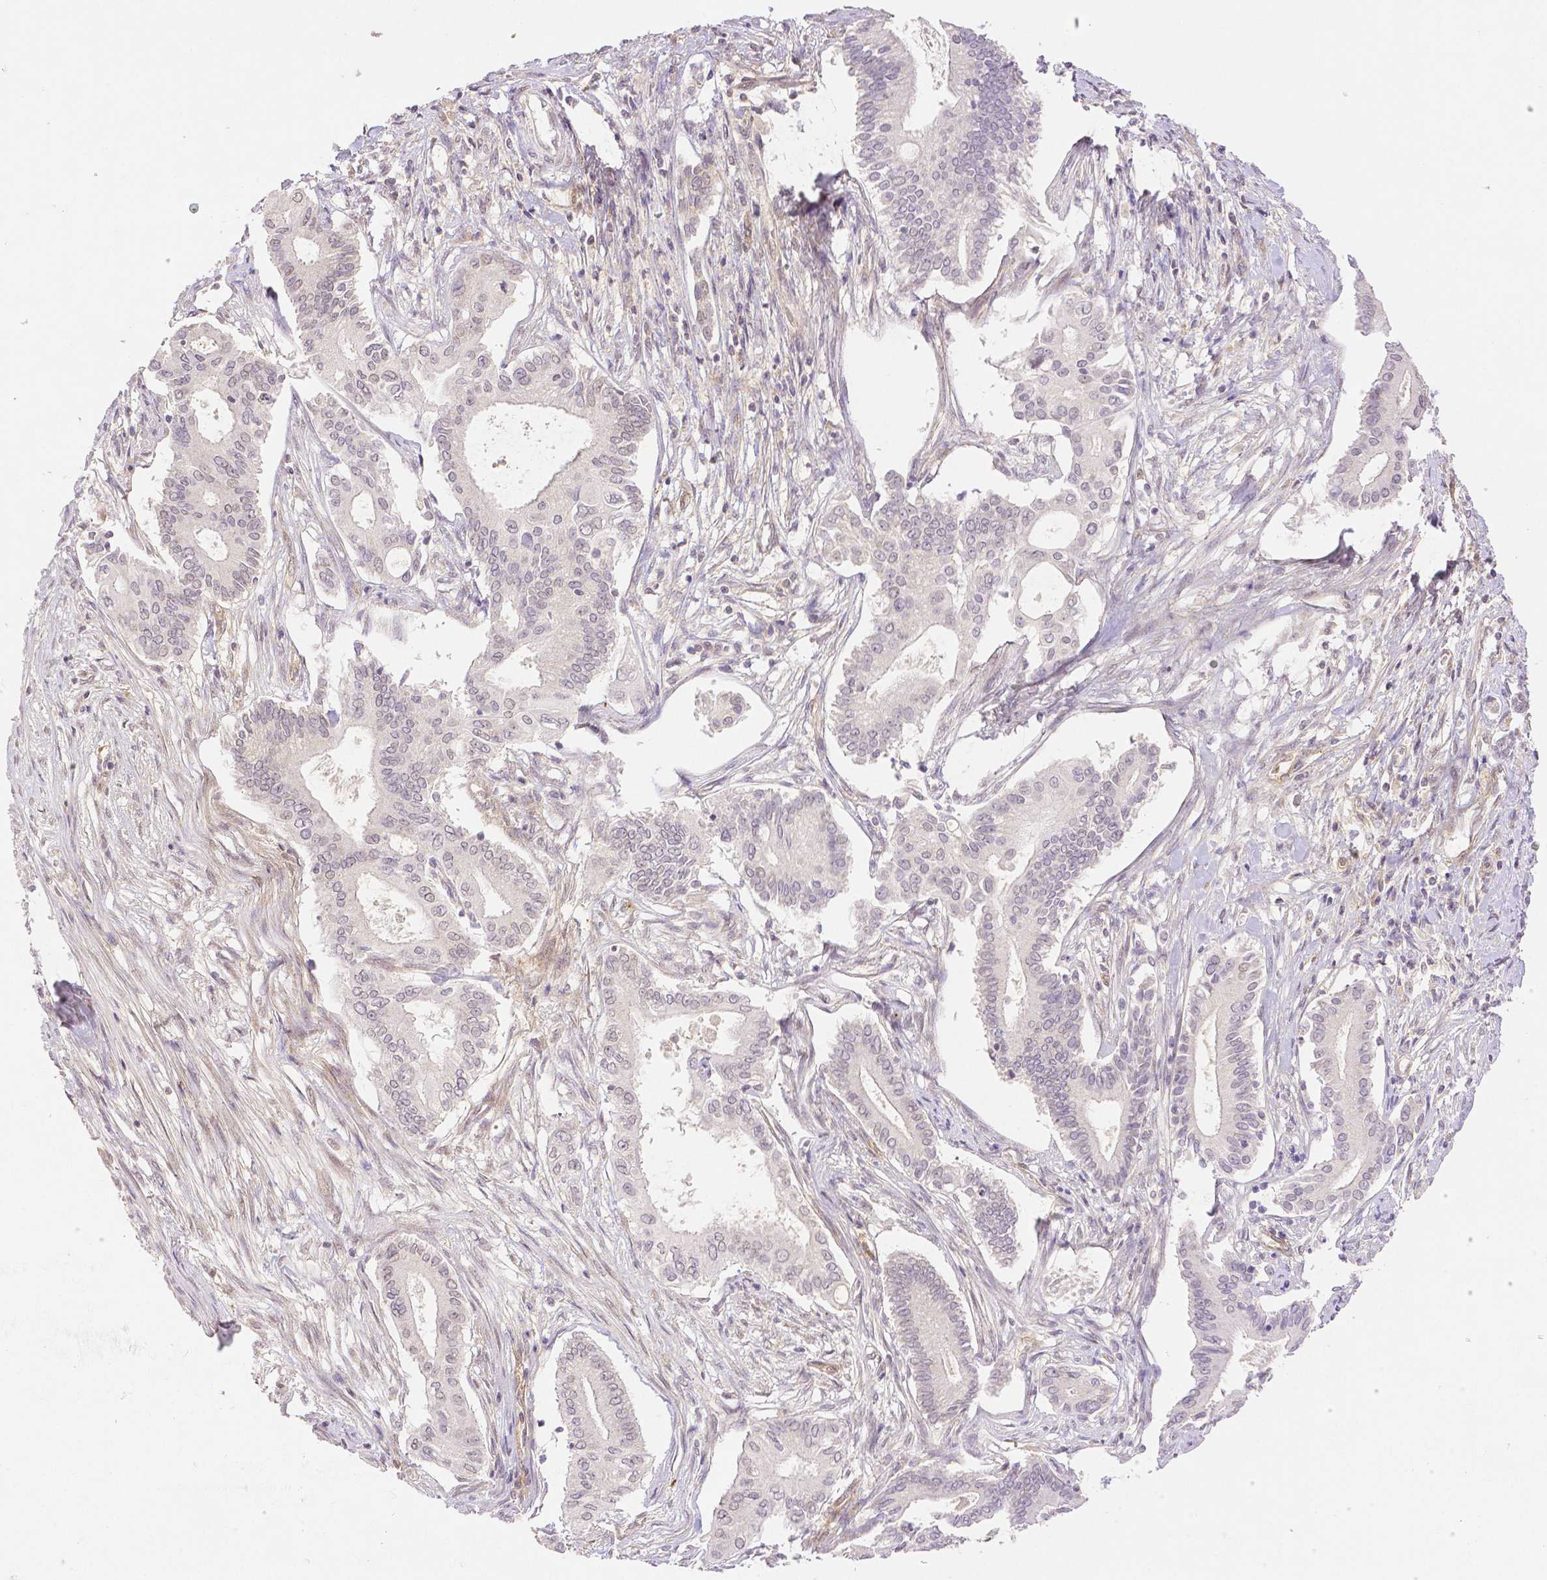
{"staining": {"intensity": "negative", "quantity": "none", "location": "none"}, "tissue": "pancreatic cancer", "cell_type": "Tumor cells", "image_type": "cancer", "snomed": [{"axis": "morphology", "description": "Adenocarcinoma, NOS"}, {"axis": "topography", "description": "Pancreas"}], "caption": "Image shows no significant protein positivity in tumor cells of pancreatic cancer.", "gene": "THY1", "patient": {"sex": "female", "age": 68}}